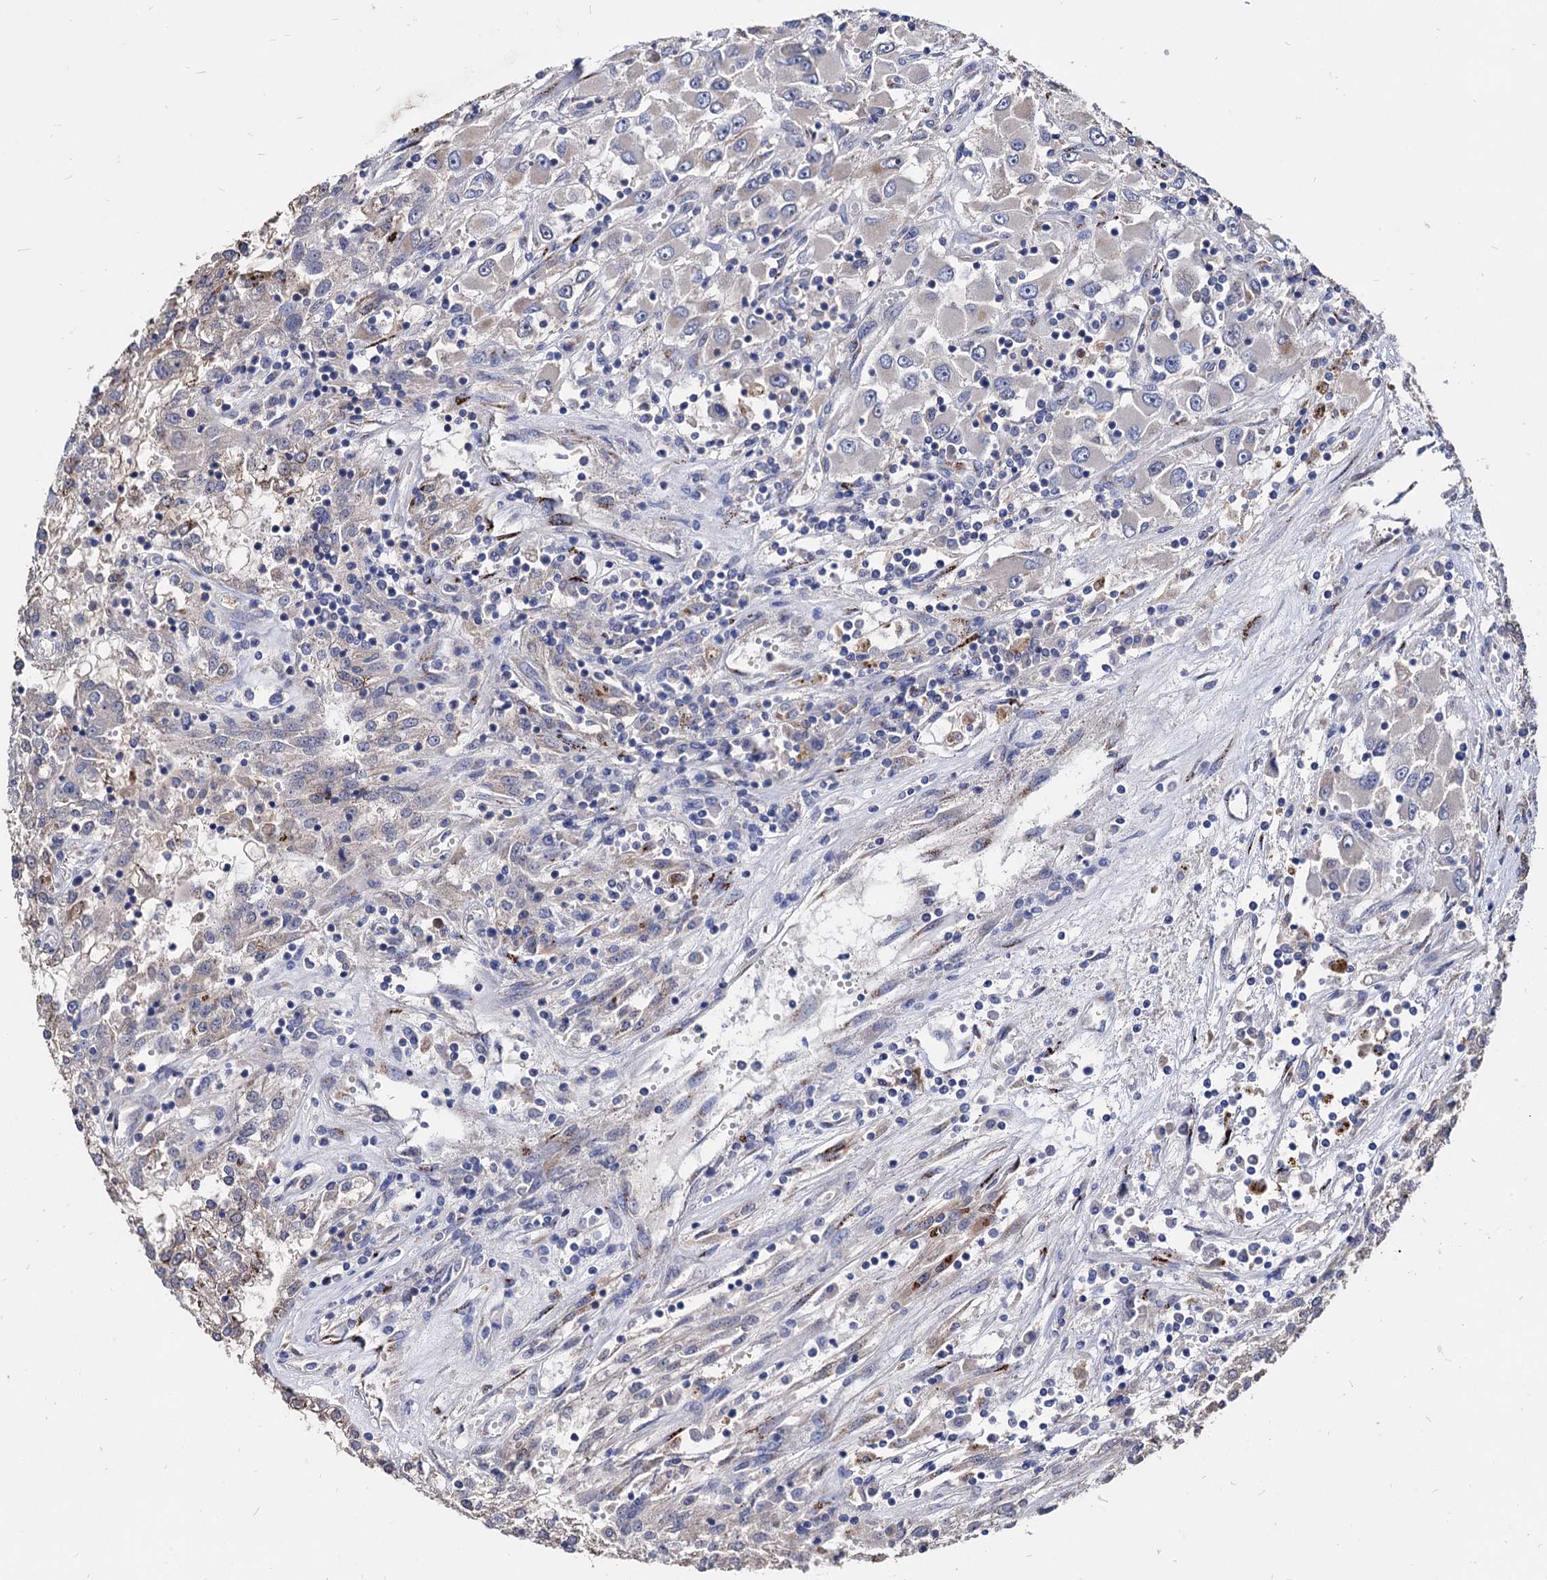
{"staining": {"intensity": "moderate", "quantity": "<25%", "location": "cytoplasmic/membranous"}, "tissue": "renal cancer", "cell_type": "Tumor cells", "image_type": "cancer", "snomed": [{"axis": "morphology", "description": "Adenocarcinoma, NOS"}, {"axis": "topography", "description": "Kidney"}], "caption": "Immunohistochemistry (DAB) staining of human renal cancer (adenocarcinoma) displays moderate cytoplasmic/membranous protein staining in about <25% of tumor cells.", "gene": "ESD", "patient": {"sex": "female", "age": 52}}